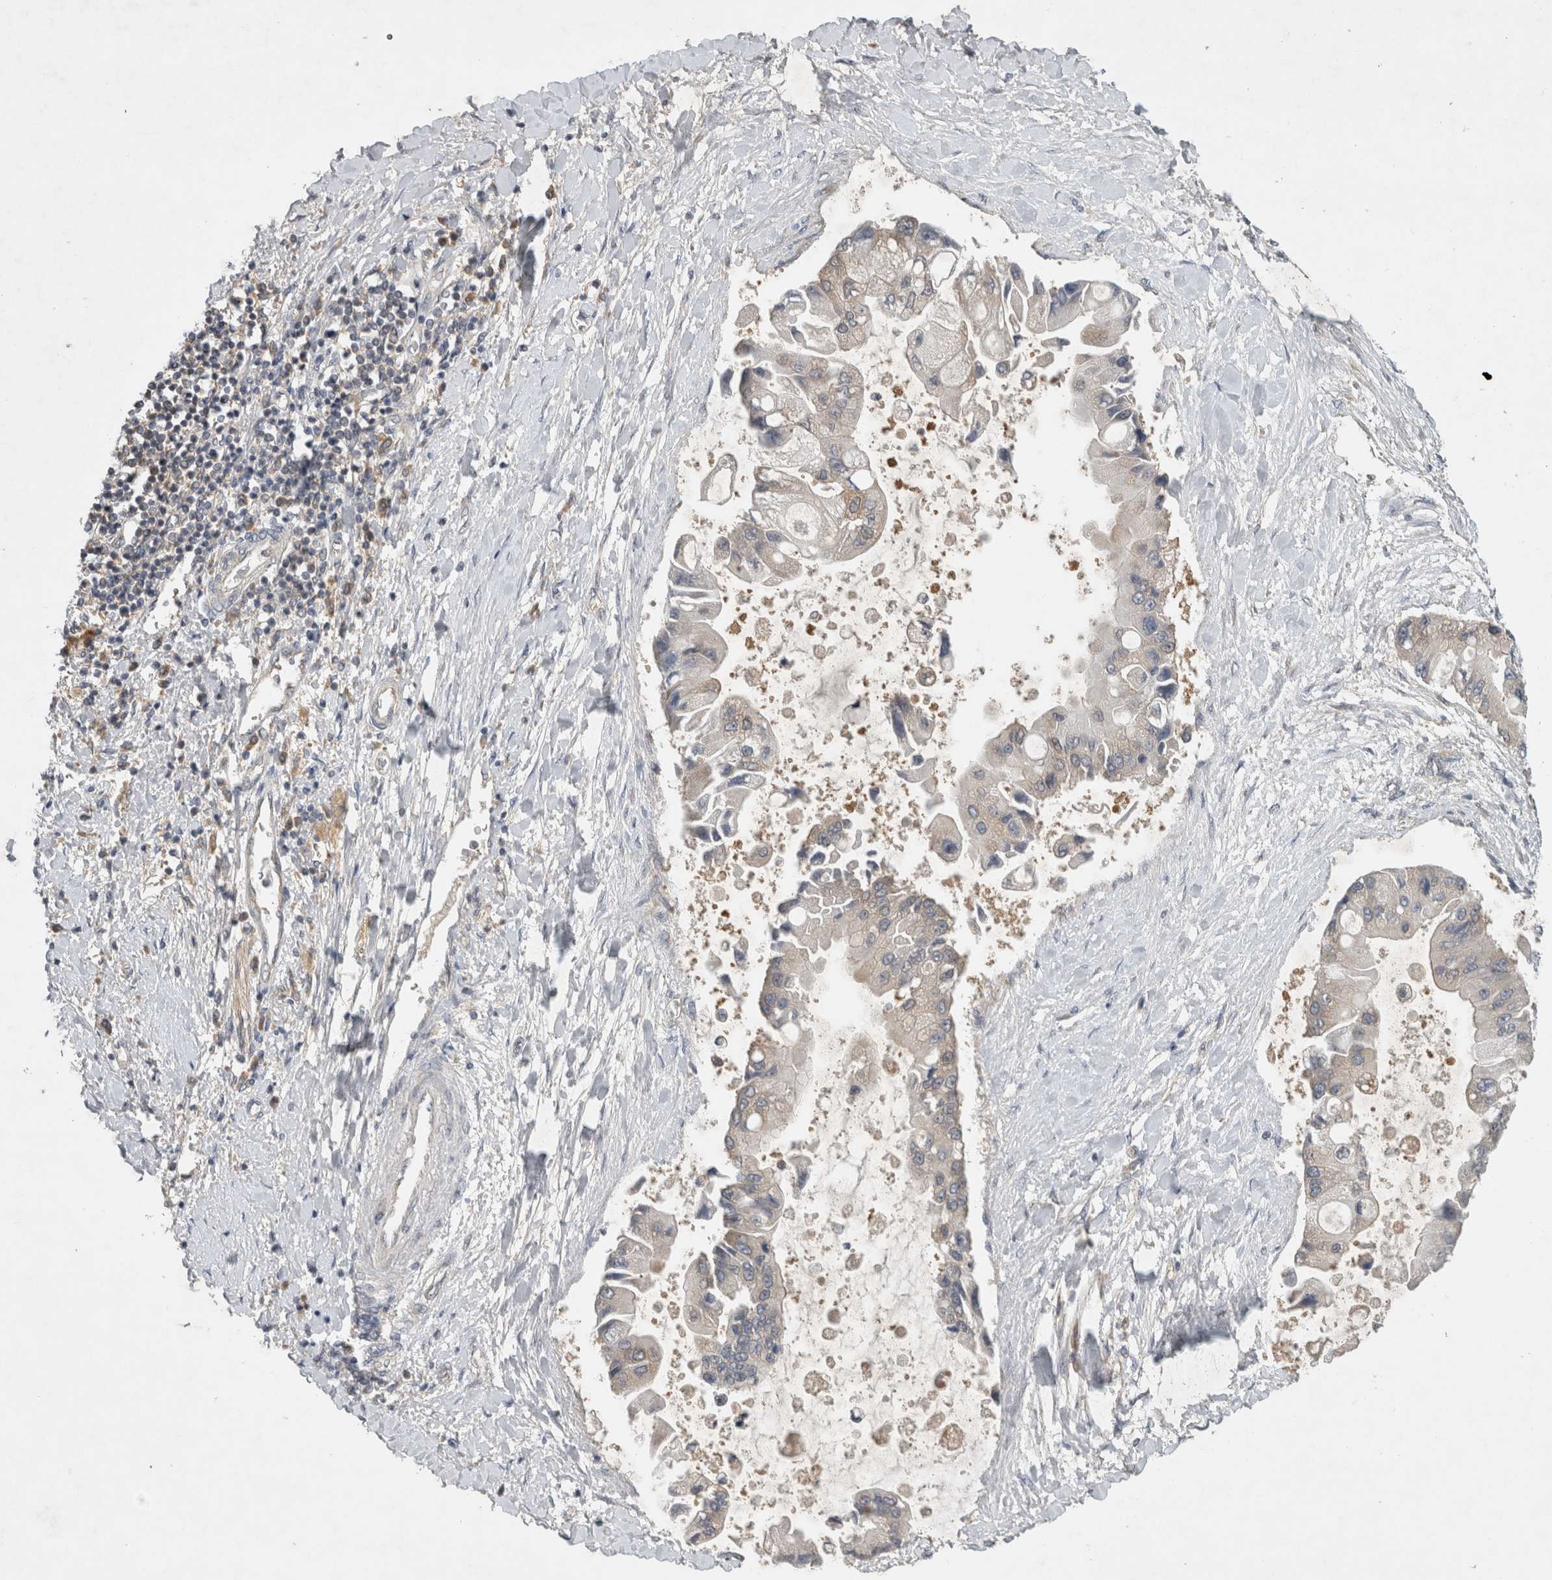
{"staining": {"intensity": "negative", "quantity": "none", "location": "none"}, "tissue": "liver cancer", "cell_type": "Tumor cells", "image_type": "cancer", "snomed": [{"axis": "morphology", "description": "Cholangiocarcinoma"}, {"axis": "topography", "description": "Liver"}], "caption": "A photomicrograph of liver cholangiocarcinoma stained for a protein demonstrates no brown staining in tumor cells.", "gene": "AASDHPPT", "patient": {"sex": "male", "age": 50}}